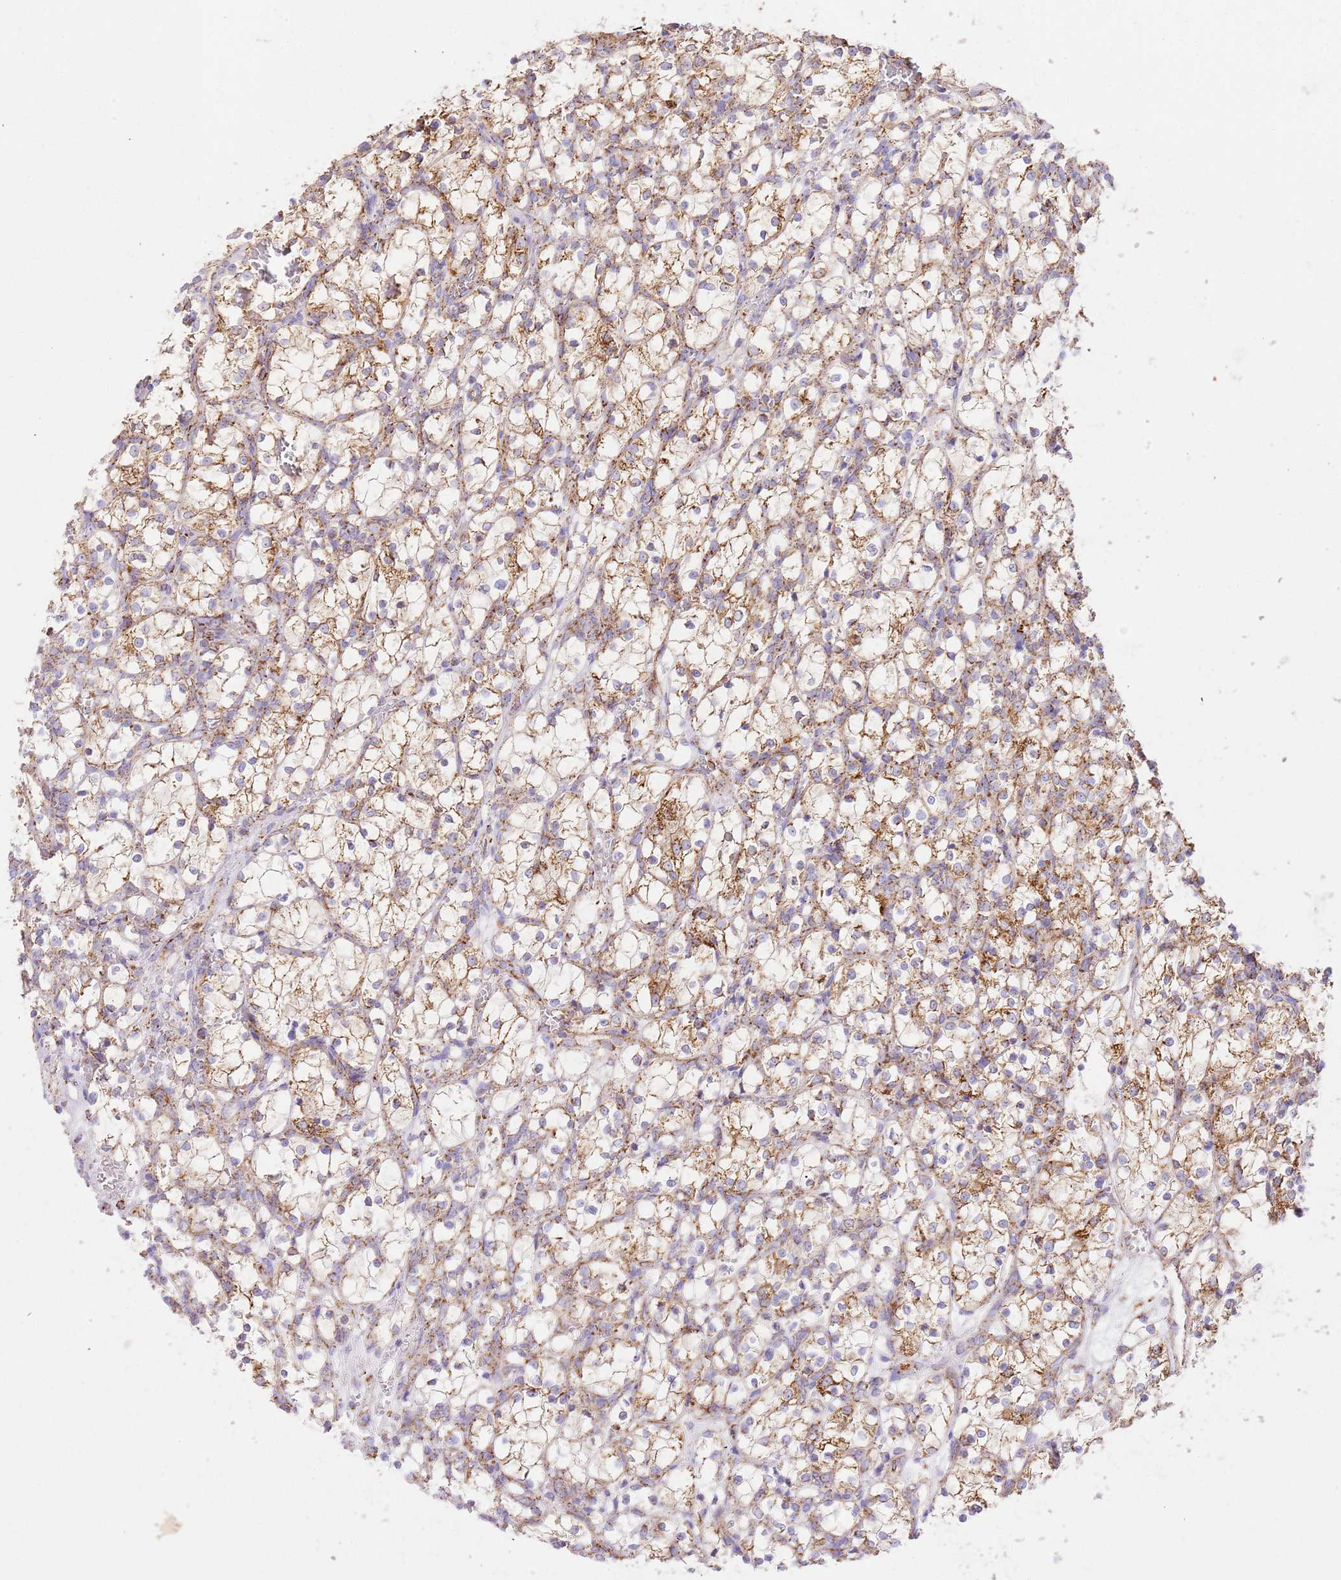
{"staining": {"intensity": "moderate", "quantity": ">75%", "location": "cytoplasmic/membranous"}, "tissue": "renal cancer", "cell_type": "Tumor cells", "image_type": "cancer", "snomed": [{"axis": "morphology", "description": "Adenocarcinoma, NOS"}, {"axis": "topography", "description": "Kidney"}], "caption": "Approximately >75% of tumor cells in renal cancer demonstrate moderate cytoplasmic/membranous protein positivity as visualized by brown immunohistochemical staining.", "gene": "ZBTB39", "patient": {"sex": "female", "age": 69}}